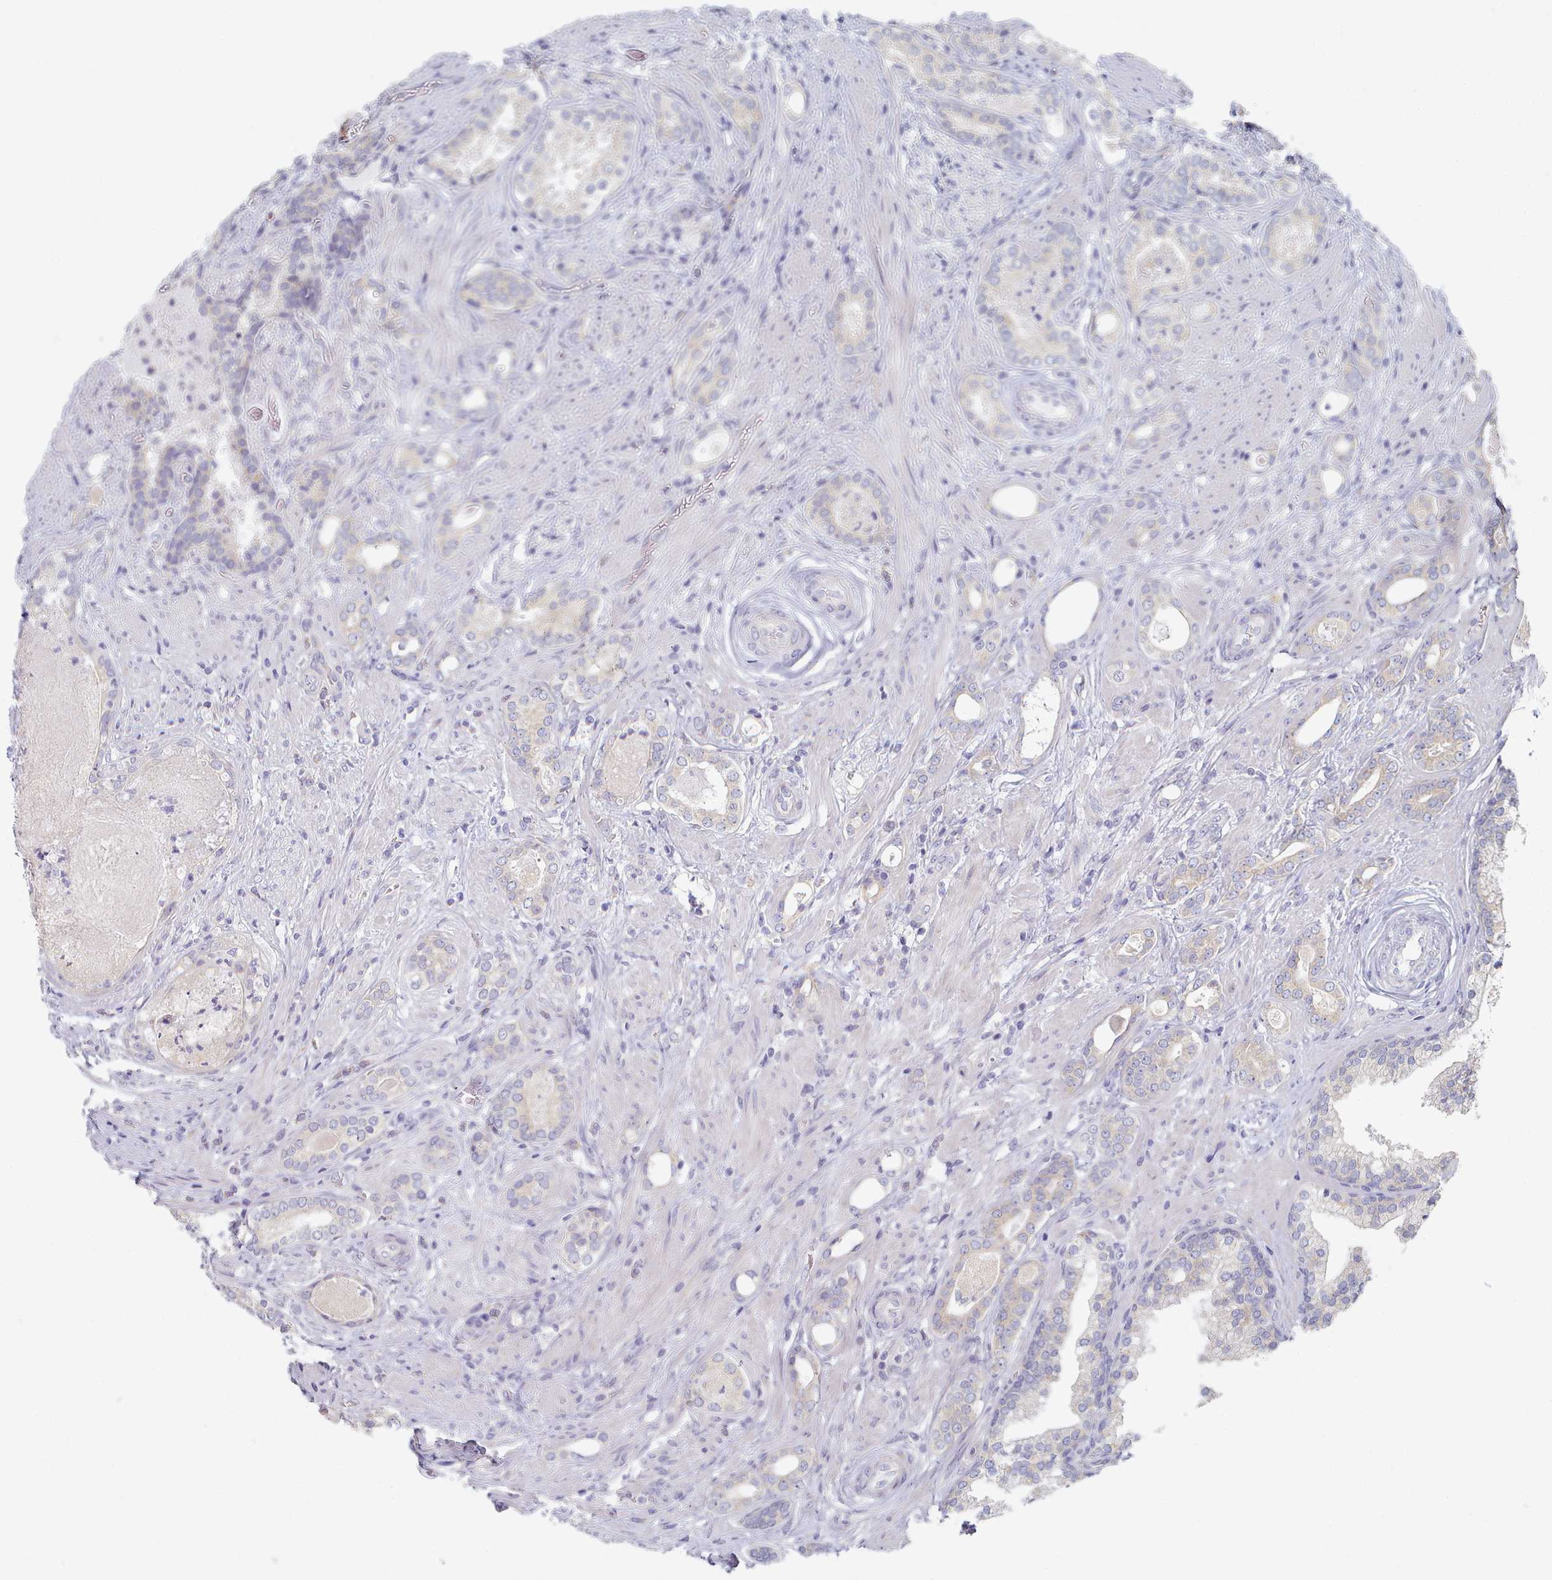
{"staining": {"intensity": "negative", "quantity": "none", "location": "none"}, "tissue": "prostate cancer", "cell_type": "Tumor cells", "image_type": "cancer", "snomed": [{"axis": "morphology", "description": "Adenocarcinoma, High grade"}, {"axis": "topography", "description": "Prostate"}], "caption": "Photomicrograph shows no protein staining in tumor cells of prostate high-grade adenocarcinoma tissue.", "gene": "TYW1B", "patient": {"sex": "male", "age": 58}}